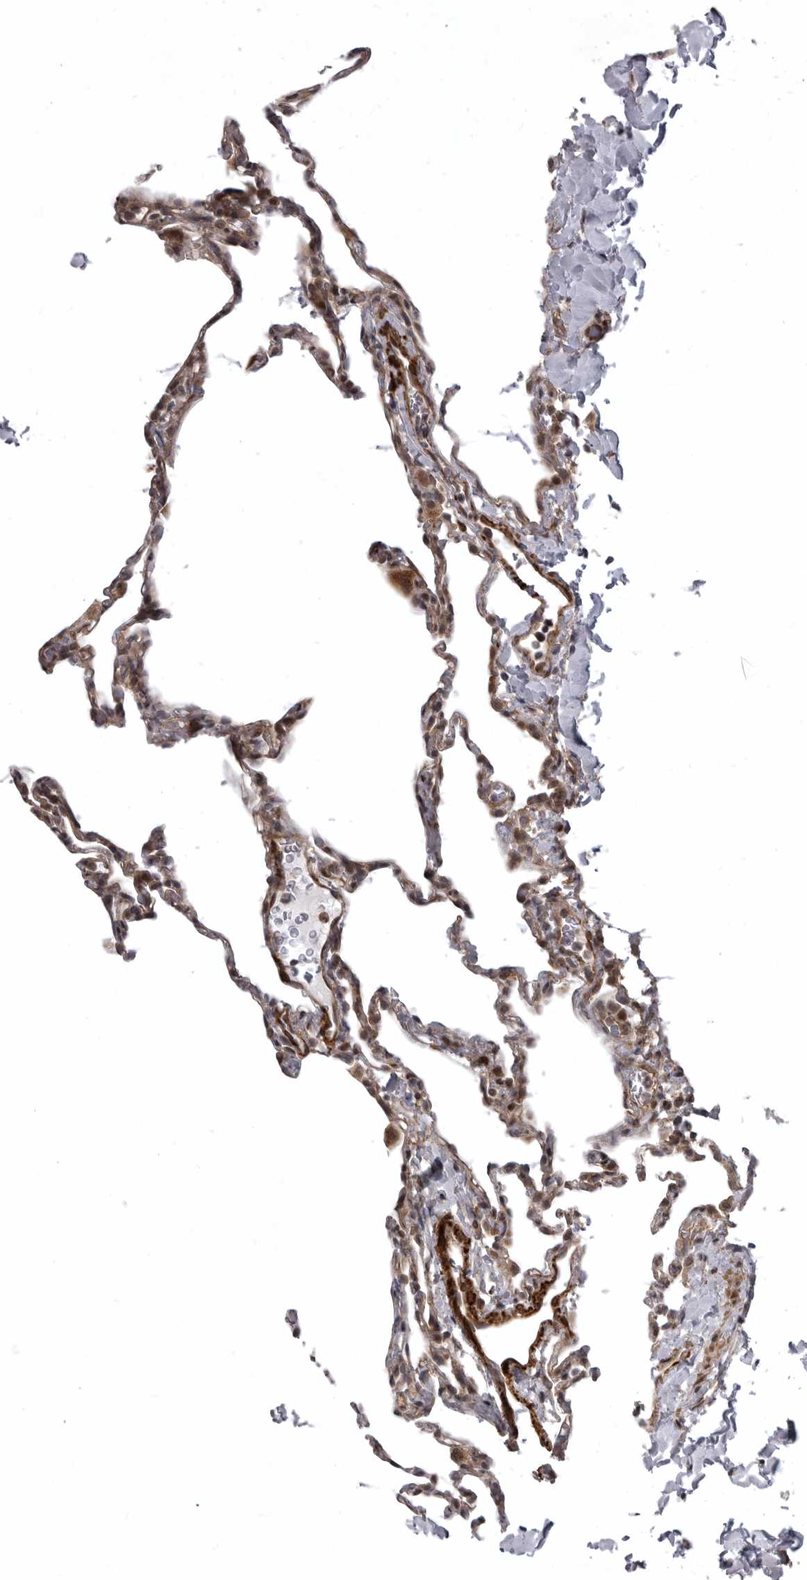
{"staining": {"intensity": "moderate", "quantity": "<25%", "location": "cytoplasmic/membranous,nuclear"}, "tissue": "lung", "cell_type": "Alveolar cells", "image_type": "normal", "snomed": [{"axis": "morphology", "description": "Normal tissue, NOS"}, {"axis": "topography", "description": "Lung"}], "caption": "Moderate cytoplasmic/membranous,nuclear expression for a protein is seen in about <25% of alveolar cells of benign lung using immunohistochemistry.", "gene": "SNX16", "patient": {"sex": "male", "age": 20}}